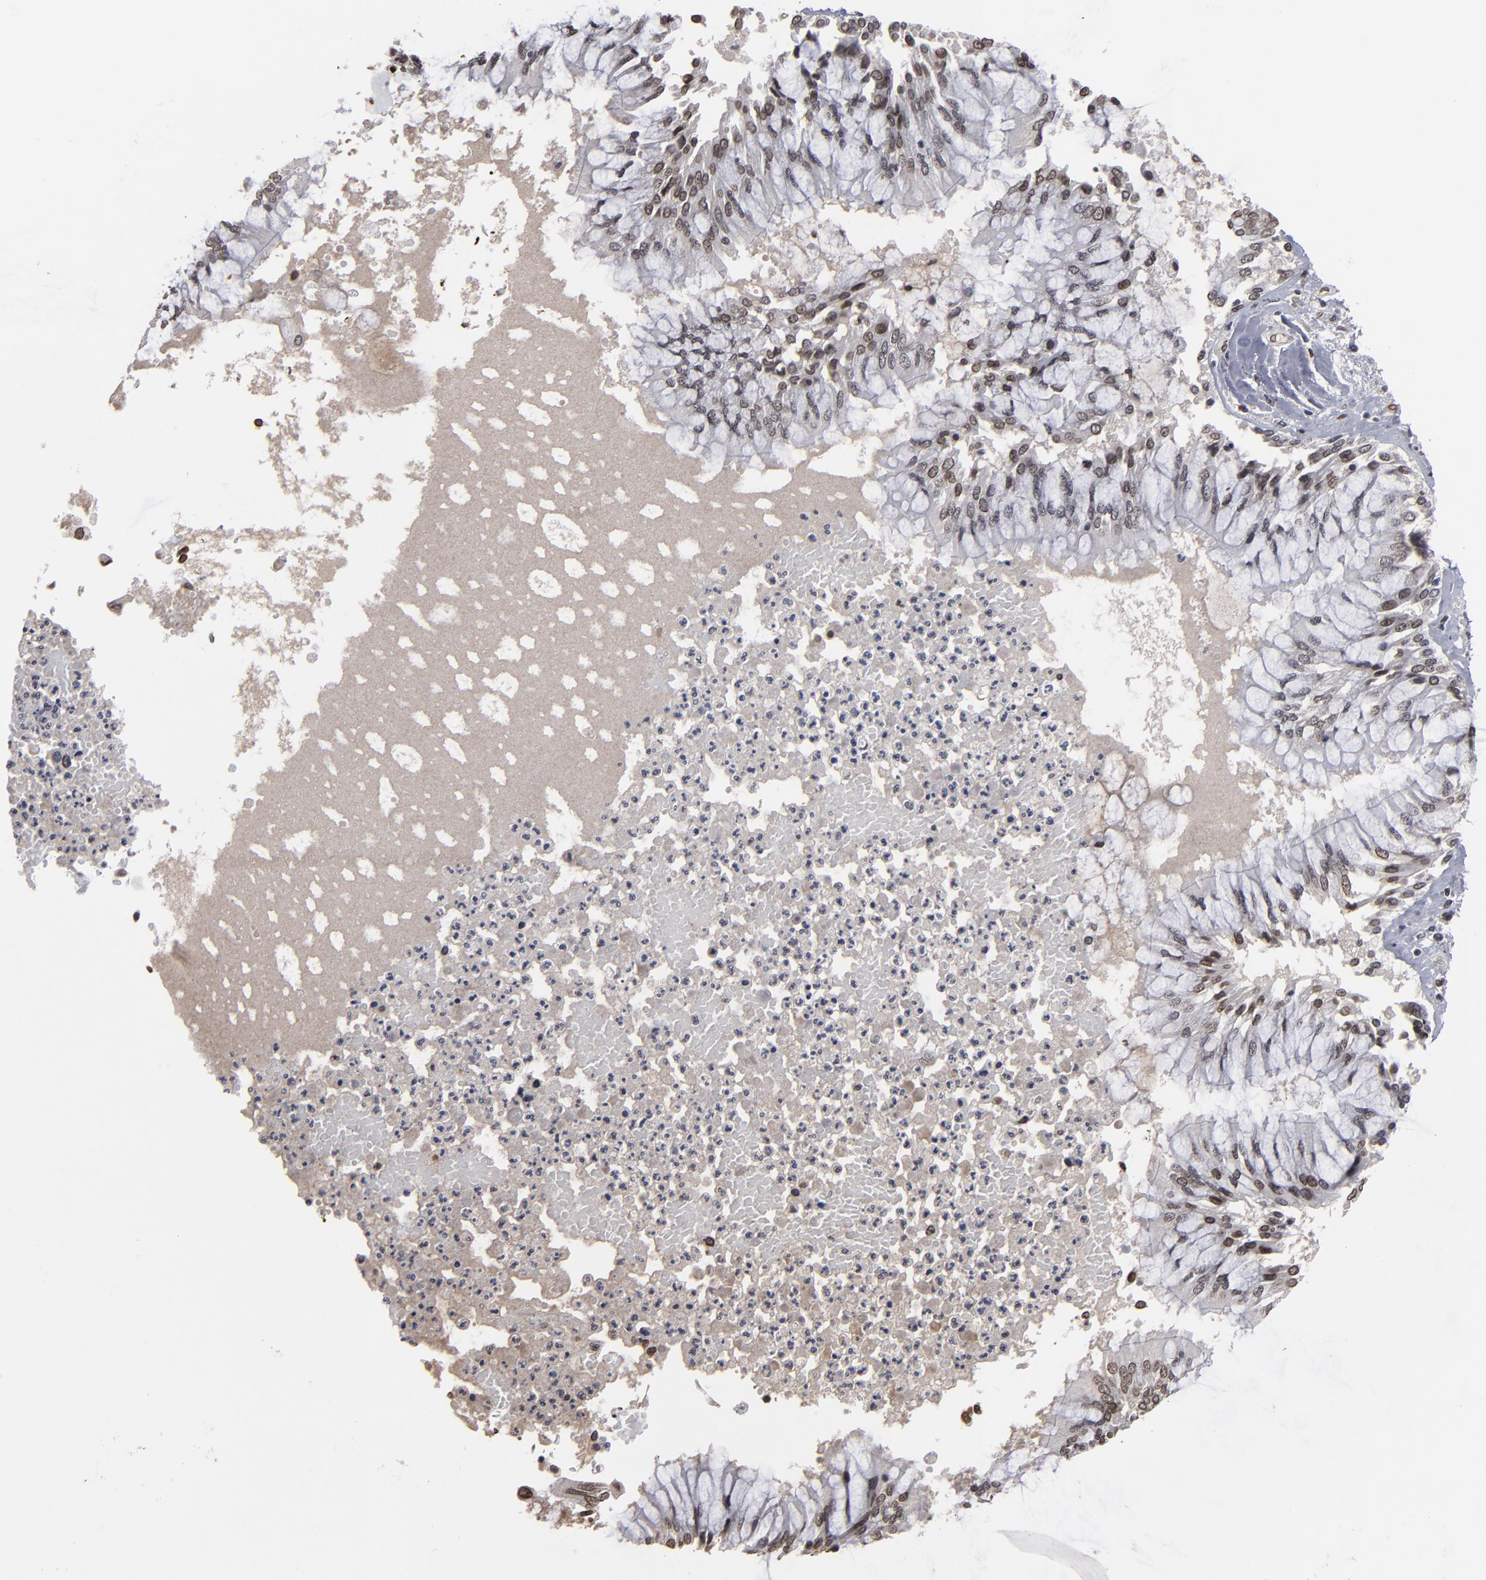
{"staining": {"intensity": "moderate", "quantity": "25%-75%", "location": "nuclear"}, "tissue": "bronchus", "cell_type": "Respiratory epithelial cells", "image_type": "normal", "snomed": [{"axis": "morphology", "description": "Normal tissue, NOS"}, {"axis": "topography", "description": "Cartilage tissue"}, {"axis": "topography", "description": "Bronchus"}, {"axis": "topography", "description": "Lung"}], "caption": "About 25%-75% of respiratory epithelial cells in benign human bronchus show moderate nuclear protein staining as visualized by brown immunohistochemical staining.", "gene": "BAZ1A", "patient": {"sex": "female", "age": 49}}